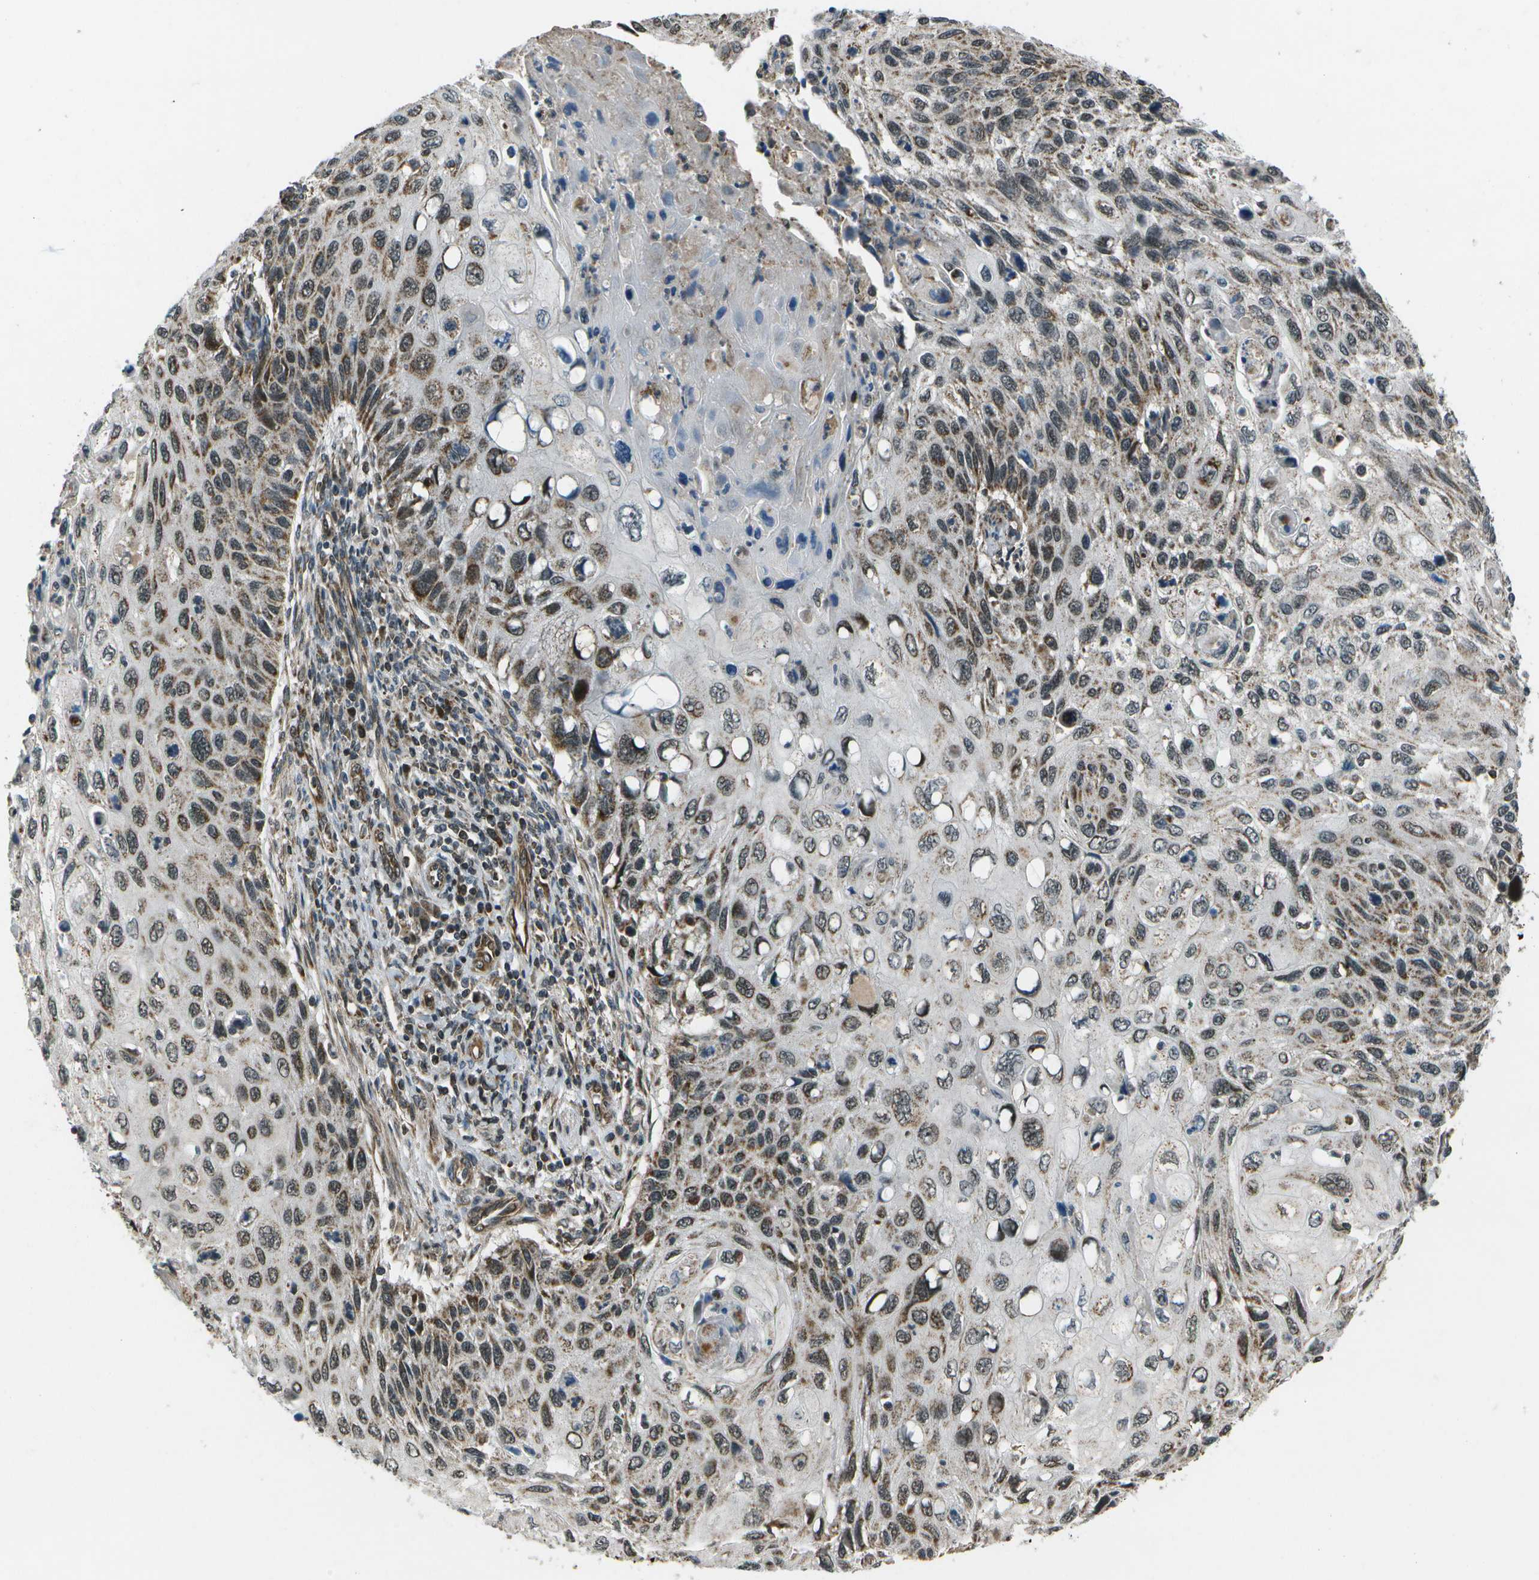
{"staining": {"intensity": "moderate", "quantity": ">75%", "location": "cytoplasmic/membranous,nuclear"}, "tissue": "cervical cancer", "cell_type": "Tumor cells", "image_type": "cancer", "snomed": [{"axis": "morphology", "description": "Squamous cell carcinoma, NOS"}, {"axis": "topography", "description": "Cervix"}], "caption": "Immunohistochemical staining of human cervical squamous cell carcinoma displays medium levels of moderate cytoplasmic/membranous and nuclear expression in approximately >75% of tumor cells. The protein of interest is stained brown, and the nuclei are stained in blue (DAB (3,3'-diaminobenzidine) IHC with brightfield microscopy, high magnification).", "gene": "EIF2AK1", "patient": {"sex": "female", "age": 70}}